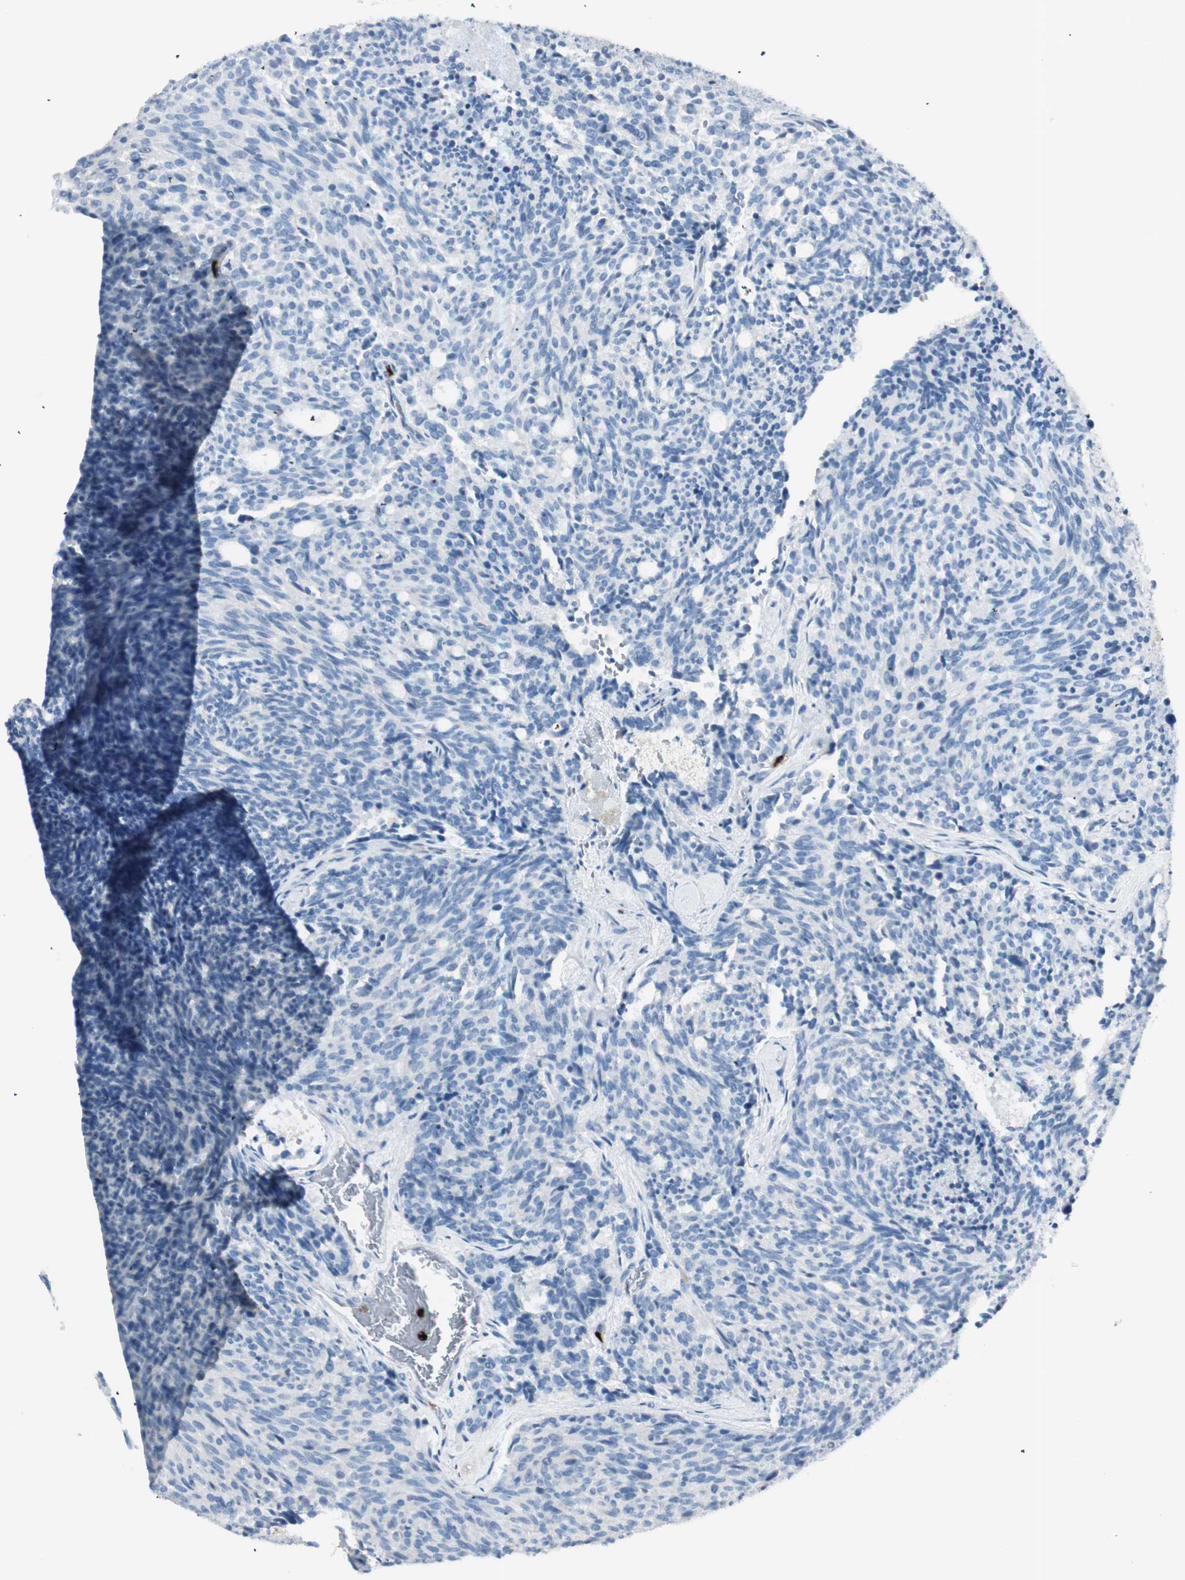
{"staining": {"intensity": "negative", "quantity": "none", "location": "none"}, "tissue": "carcinoid", "cell_type": "Tumor cells", "image_type": "cancer", "snomed": [{"axis": "morphology", "description": "Carcinoid, malignant, NOS"}, {"axis": "topography", "description": "Pancreas"}], "caption": "Malignant carcinoid stained for a protein using immunohistochemistry (IHC) demonstrates no positivity tumor cells.", "gene": "PRTN3", "patient": {"sex": "female", "age": 54}}